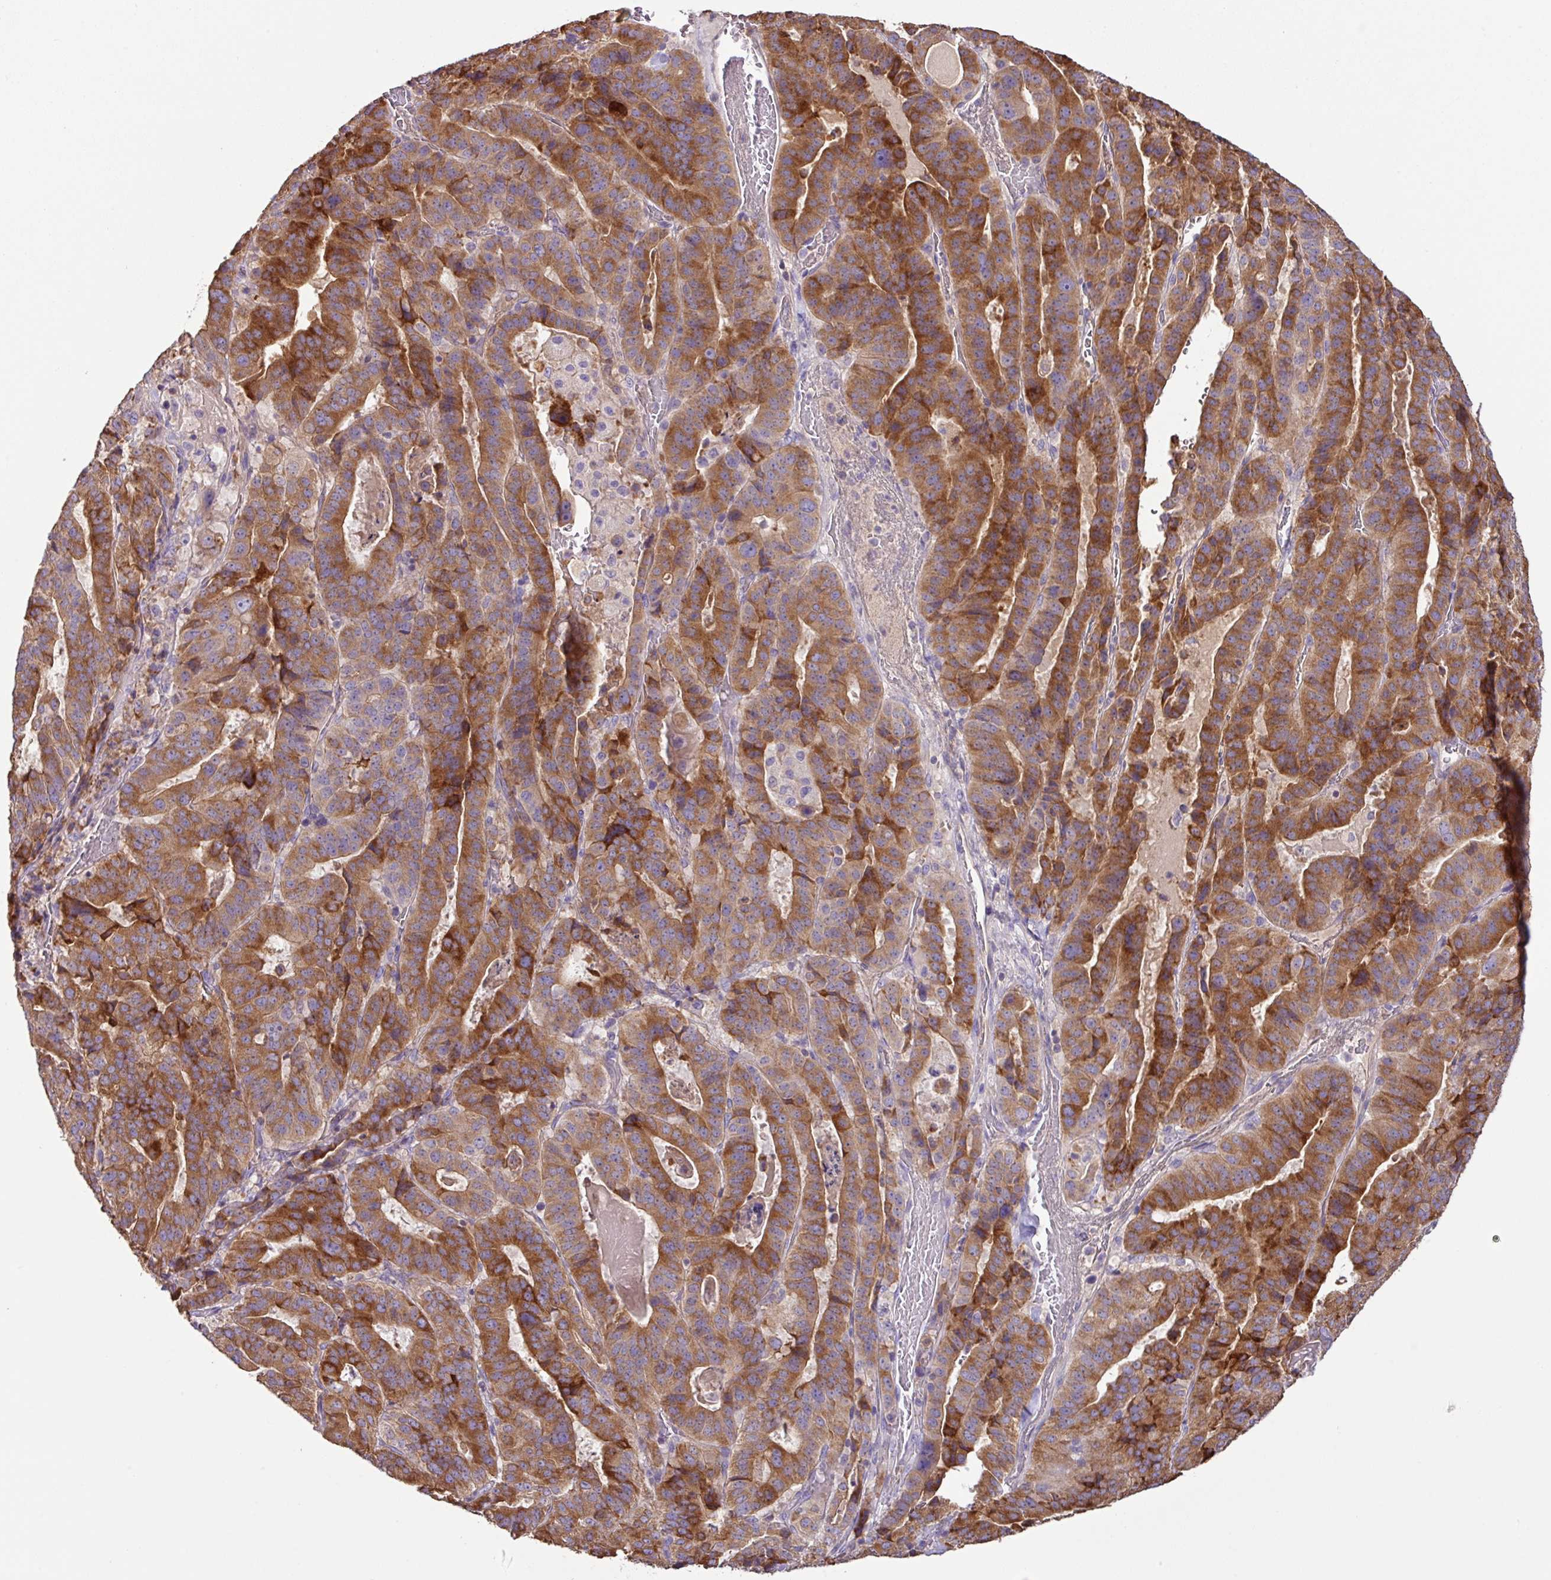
{"staining": {"intensity": "strong", "quantity": ">75%", "location": "cytoplasmic/membranous"}, "tissue": "stomach cancer", "cell_type": "Tumor cells", "image_type": "cancer", "snomed": [{"axis": "morphology", "description": "Adenocarcinoma, NOS"}, {"axis": "topography", "description": "Stomach"}], "caption": "Stomach cancer stained with a protein marker exhibits strong staining in tumor cells.", "gene": "AGR3", "patient": {"sex": "male", "age": 48}}